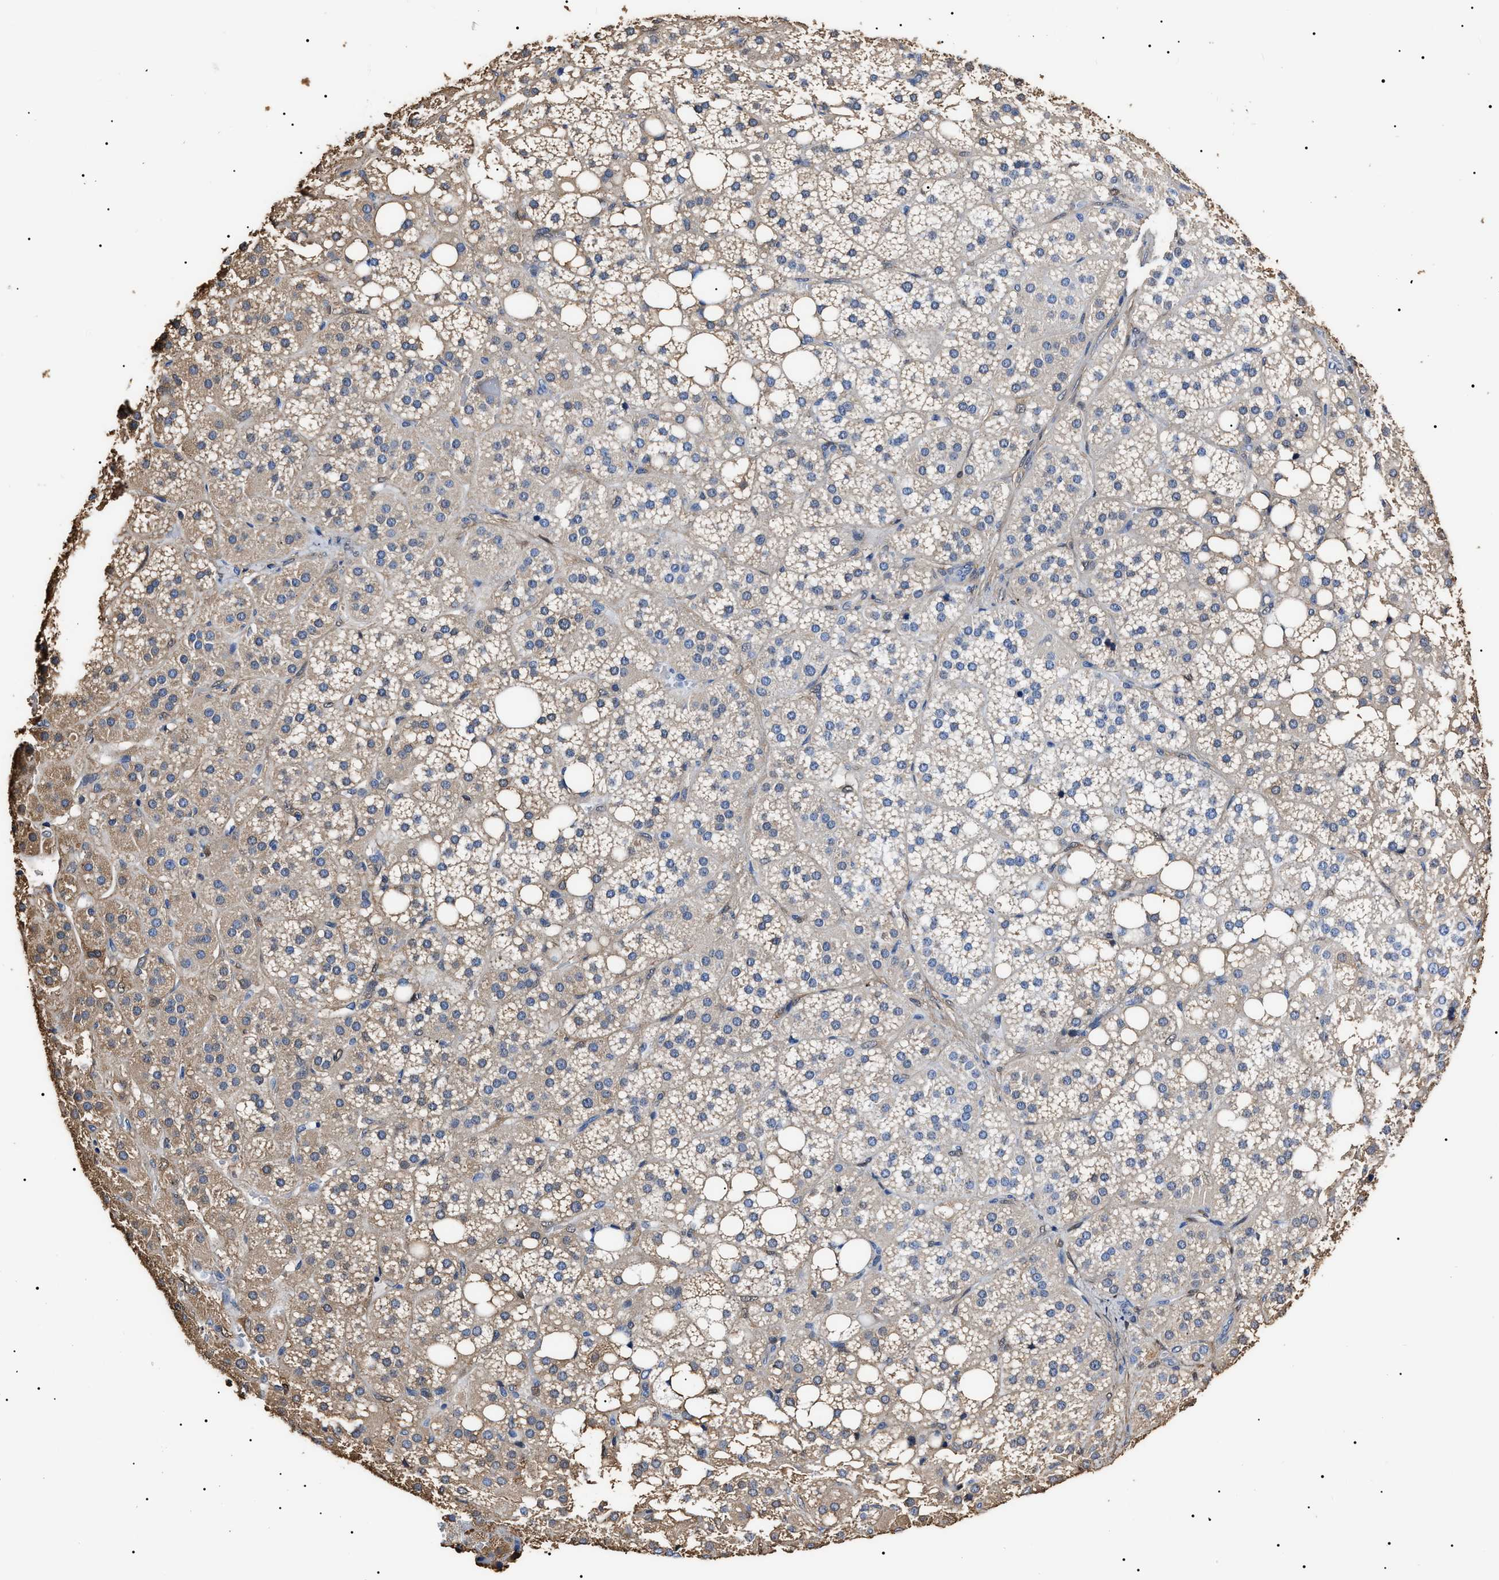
{"staining": {"intensity": "moderate", "quantity": "<25%", "location": "cytoplasmic/membranous"}, "tissue": "adrenal gland", "cell_type": "Glandular cells", "image_type": "normal", "snomed": [{"axis": "morphology", "description": "Normal tissue, NOS"}, {"axis": "topography", "description": "Adrenal gland"}], "caption": "Moderate cytoplasmic/membranous protein positivity is identified in approximately <25% of glandular cells in adrenal gland.", "gene": "ALDH1A1", "patient": {"sex": "female", "age": 59}}